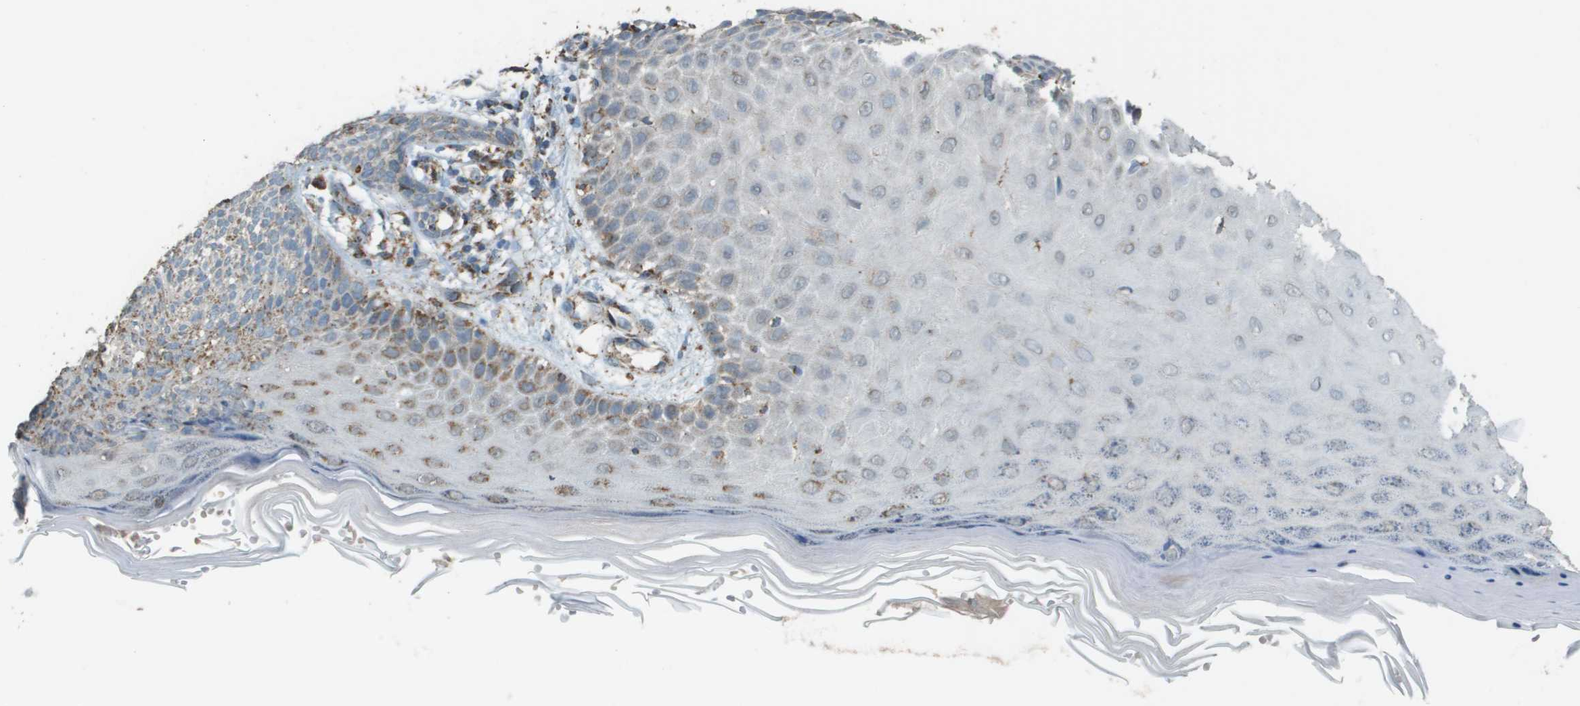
{"staining": {"intensity": "weak", "quantity": ">75%", "location": "cytoplasmic/membranous"}, "tissue": "skin cancer", "cell_type": "Tumor cells", "image_type": "cancer", "snomed": [{"axis": "morphology", "description": "Basal cell carcinoma"}, {"axis": "topography", "description": "Skin"}], "caption": "Weak cytoplasmic/membranous staining for a protein is present in approximately >75% of tumor cells of basal cell carcinoma (skin) using immunohistochemistry (IHC).", "gene": "FH", "patient": {"sex": "female", "age": 59}}